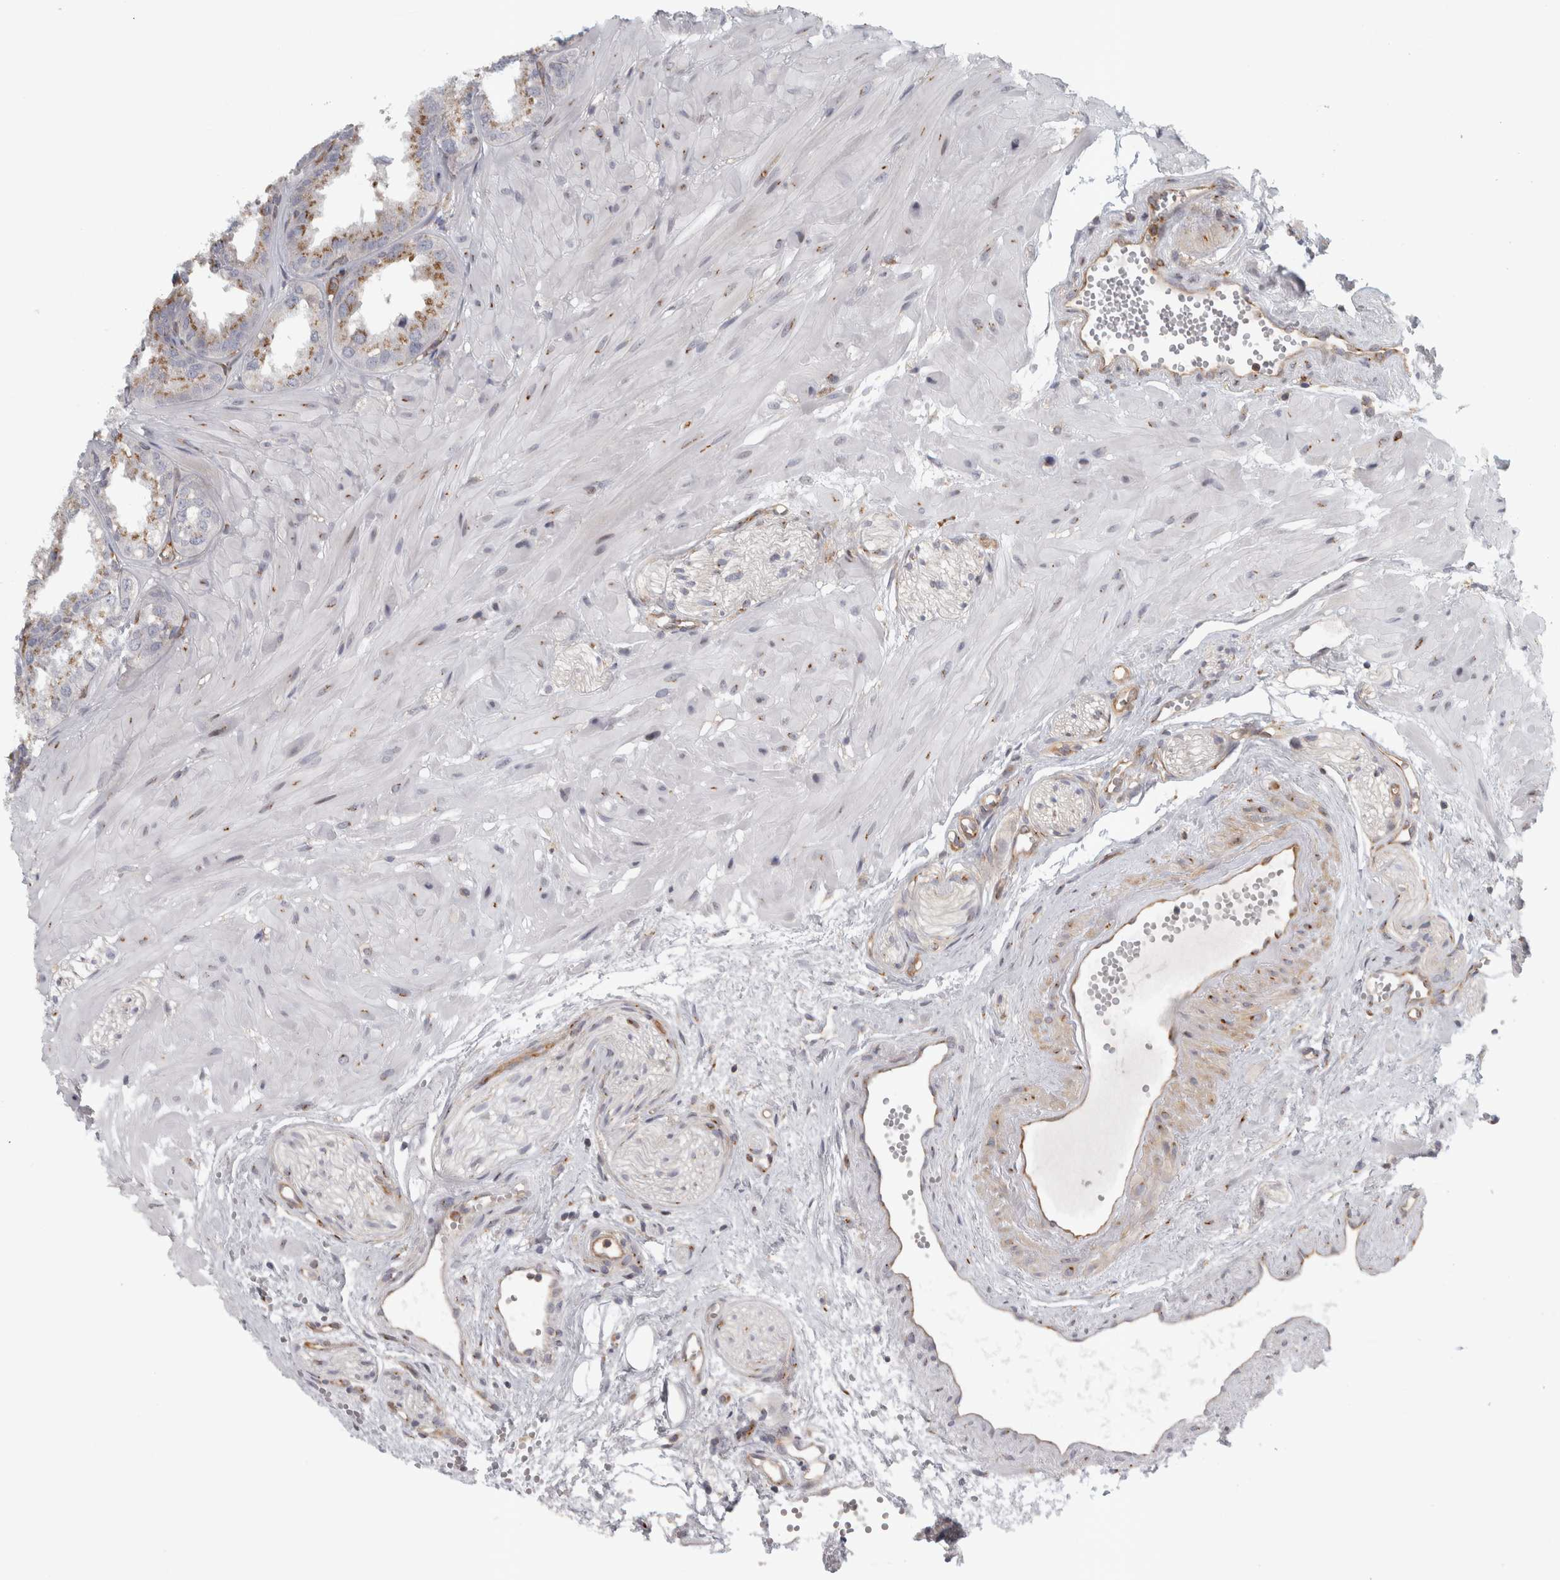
{"staining": {"intensity": "weak", "quantity": ">75%", "location": "cytoplasmic/membranous"}, "tissue": "seminal vesicle", "cell_type": "Glandular cells", "image_type": "normal", "snomed": [{"axis": "morphology", "description": "Normal tissue, NOS"}, {"axis": "topography", "description": "Prostate"}, {"axis": "topography", "description": "Seminal veicle"}], "caption": "Immunohistochemical staining of normal human seminal vesicle exhibits weak cytoplasmic/membranous protein expression in about >75% of glandular cells.", "gene": "PEX6", "patient": {"sex": "male", "age": 51}}